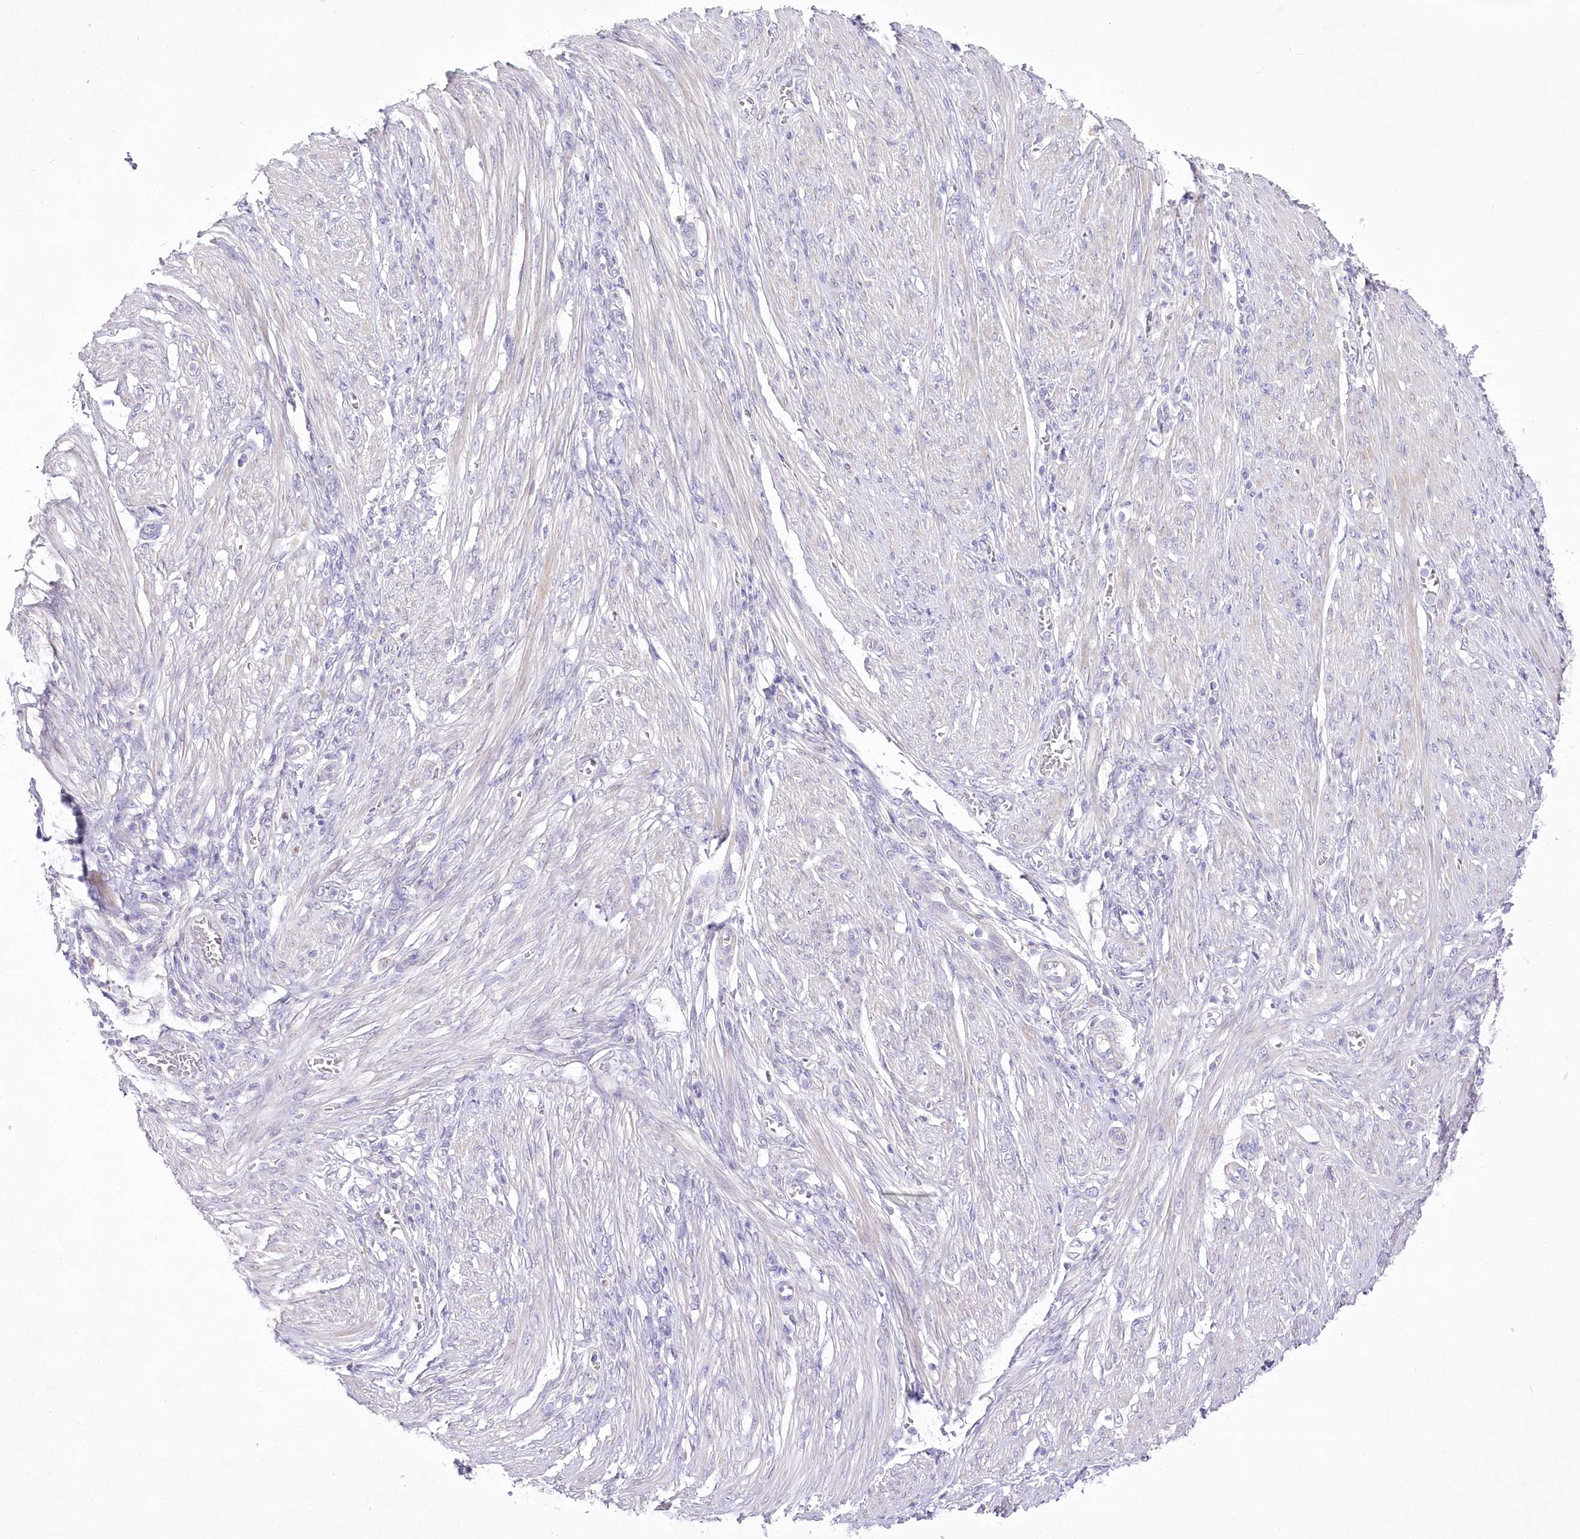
{"staining": {"intensity": "negative", "quantity": "none", "location": "none"}, "tissue": "endometrial cancer", "cell_type": "Tumor cells", "image_type": "cancer", "snomed": [{"axis": "morphology", "description": "Adenocarcinoma, NOS"}, {"axis": "topography", "description": "Endometrium"}], "caption": "IHC of human endometrial cancer (adenocarcinoma) reveals no positivity in tumor cells. Nuclei are stained in blue.", "gene": "LRRC14B", "patient": {"sex": "female", "age": 51}}